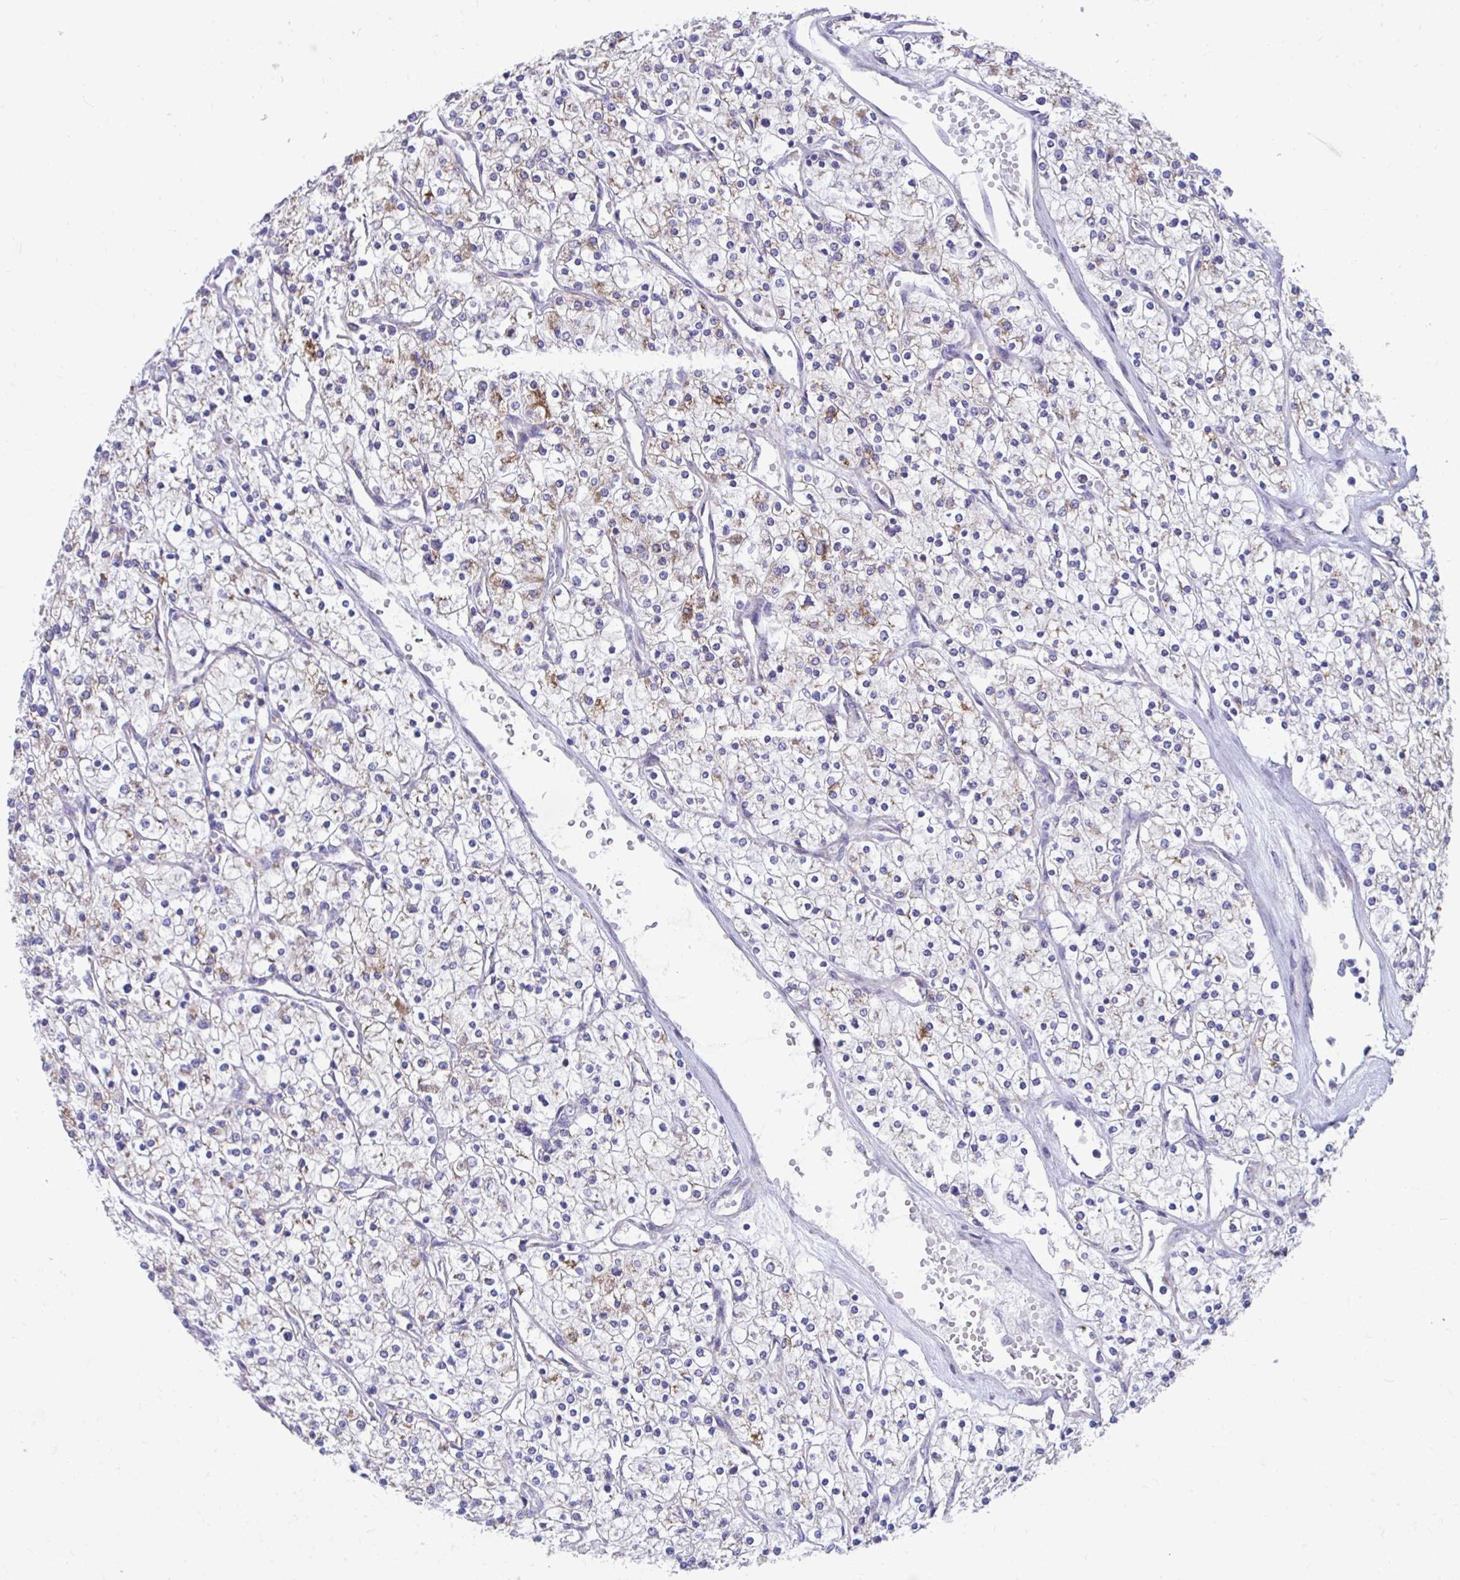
{"staining": {"intensity": "moderate", "quantity": "<25%", "location": "cytoplasmic/membranous"}, "tissue": "renal cancer", "cell_type": "Tumor cells", "image_type": "cancer", "snomed": [{"axis": "morphology", "description": "Adenocarcinoma, NOS"}, {"axis": "topography", "description": "Kidney"}], "caption": "Immunohistochemistry histopathology image of neoplastic tissue: human renal adenocarcinoma stained using IHC displays low levels of moderate protein expression localized specifically in the cytoplasmic/membranous of tumor cells, appearing as a cytoplasmic/membranous brown color.", "gene": "LINGO4", "patient": {"sex": "male", "age": 80}}